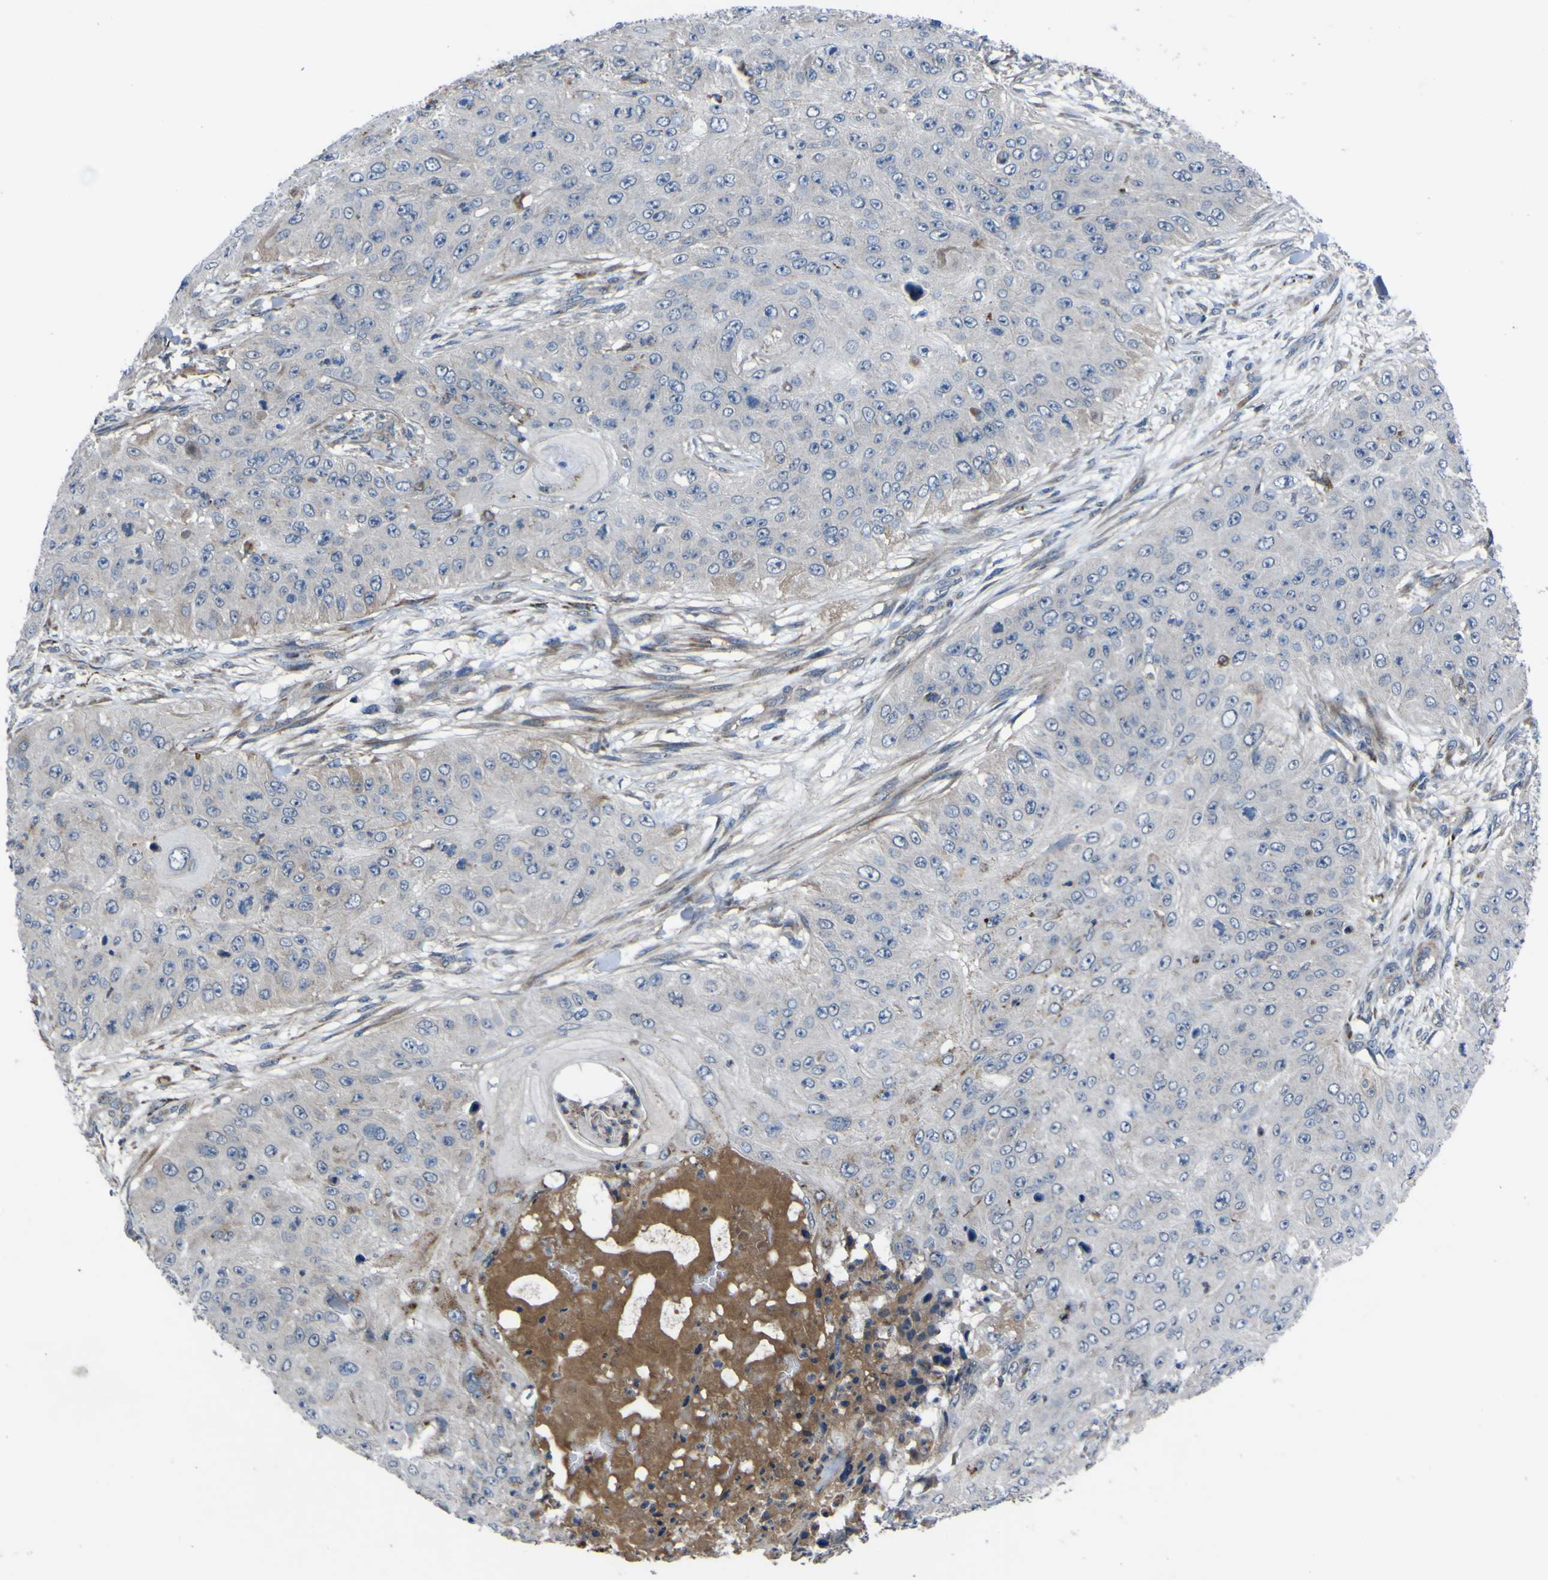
{"staining": {"intensity": "negative", "quantity": "none", "location": "none"}, "tissue": "skin cancer", "cell_type": "Tumor cells", "image_type": "cancer", "snomed": [{"axis": "morphology", "description": "Squamous cell carcinoma, NOS"}, {"axis": "topography", "description": "Skin"}], "caption": "IHC of skin cancer (squamous cell carcinoma) shows no staining in tumor cells.", "gene": "GPLD1", "patient": {"sex": "female", "age": 80}}